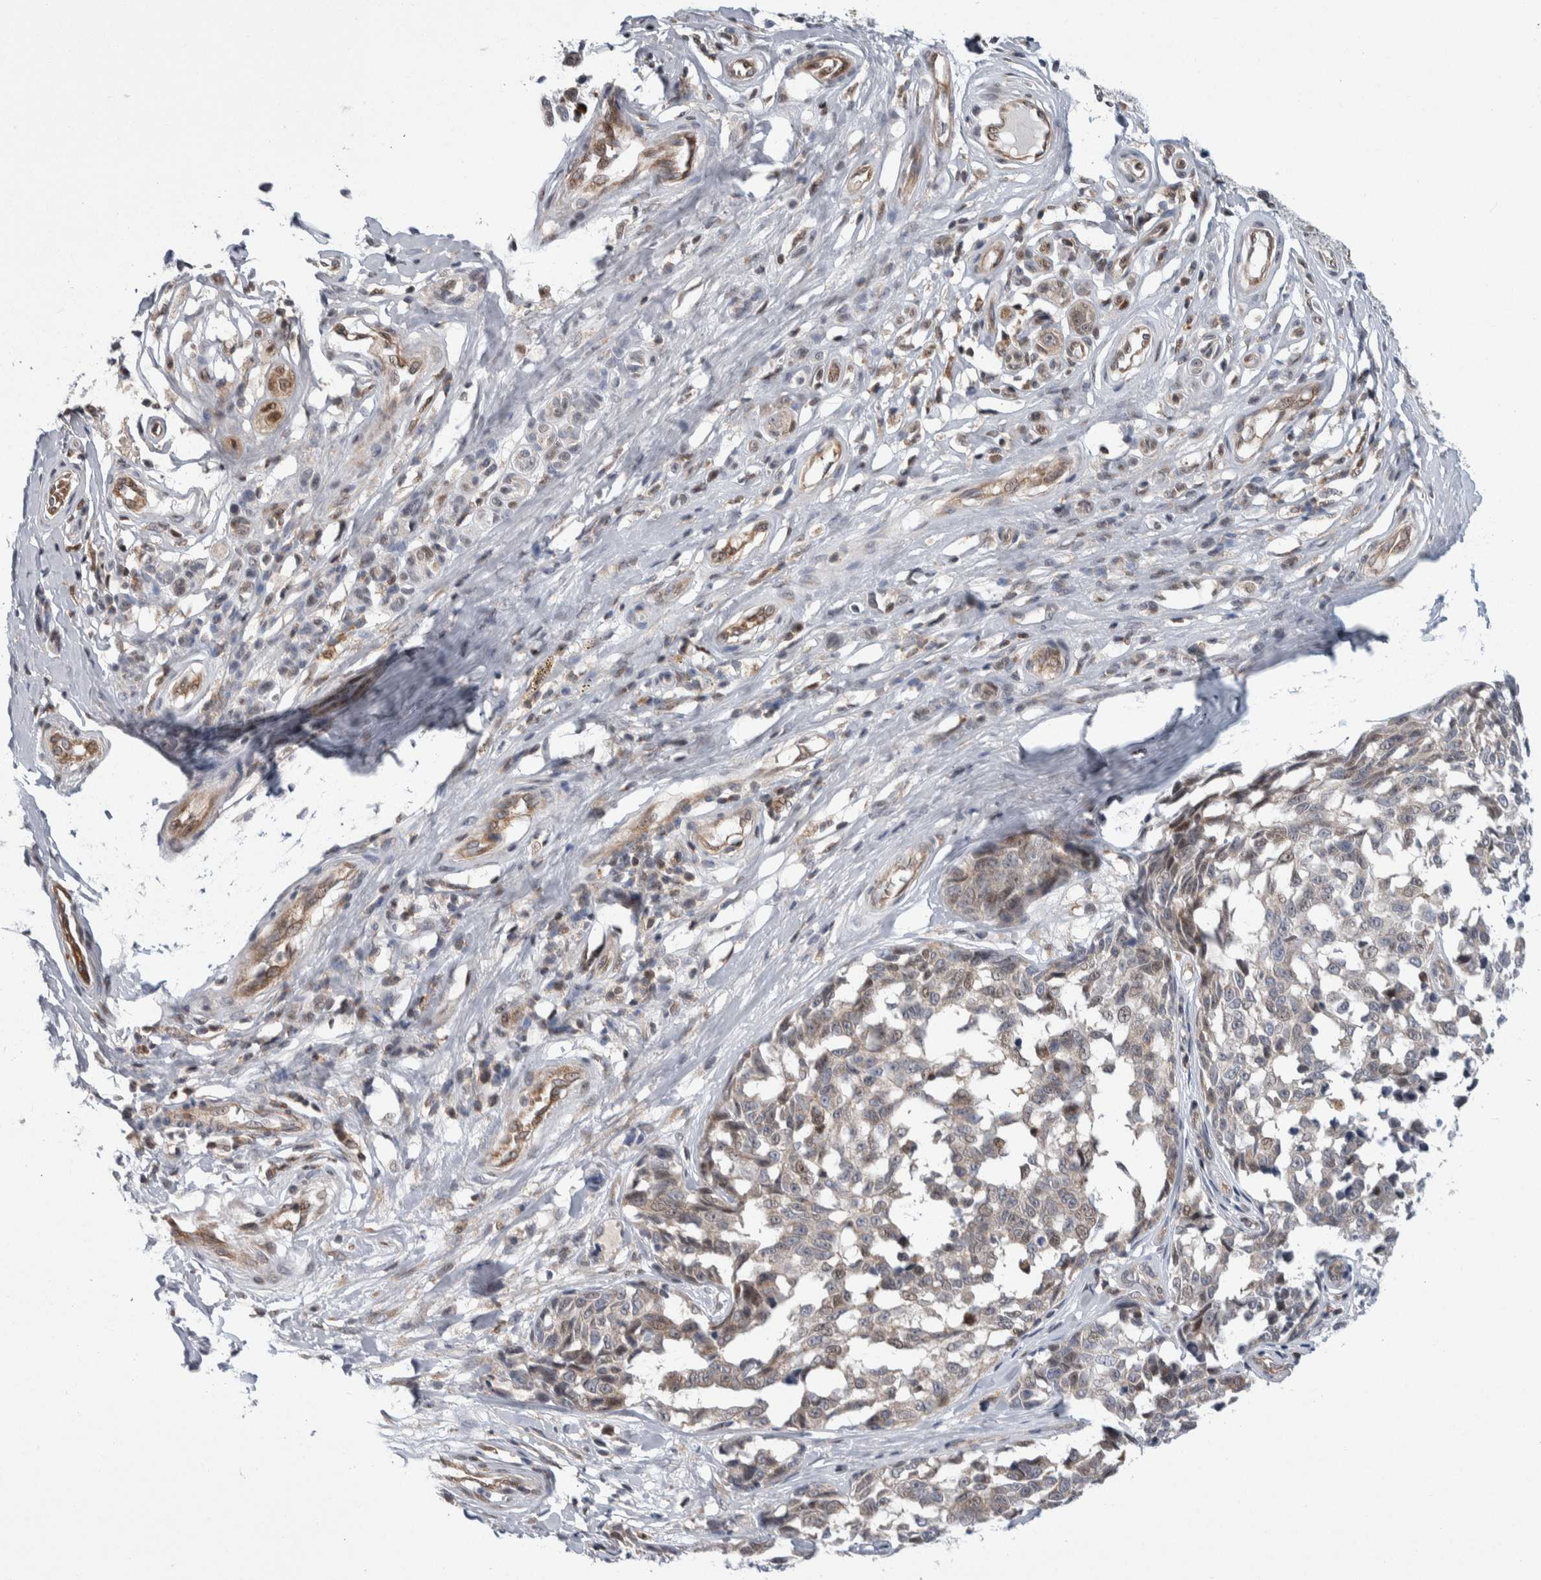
{"staining": {"intensity": "negative", "quantity": "none", "location": "none"}, "tissue": "melanoma", "cell_type": "Tumor cells", "image_type": "cancer", "snomed": [{"axis": "morphology", "description": "Malignant melanoma, NOS"}, {"axis": "topography", "description": "Skin"}], "caption": "Immunohistochemistry of malignant melanoma demonstrates no expression in tumor cells.", "gene": "PTPA", "patient": {"sex": "female", "age": 64}}